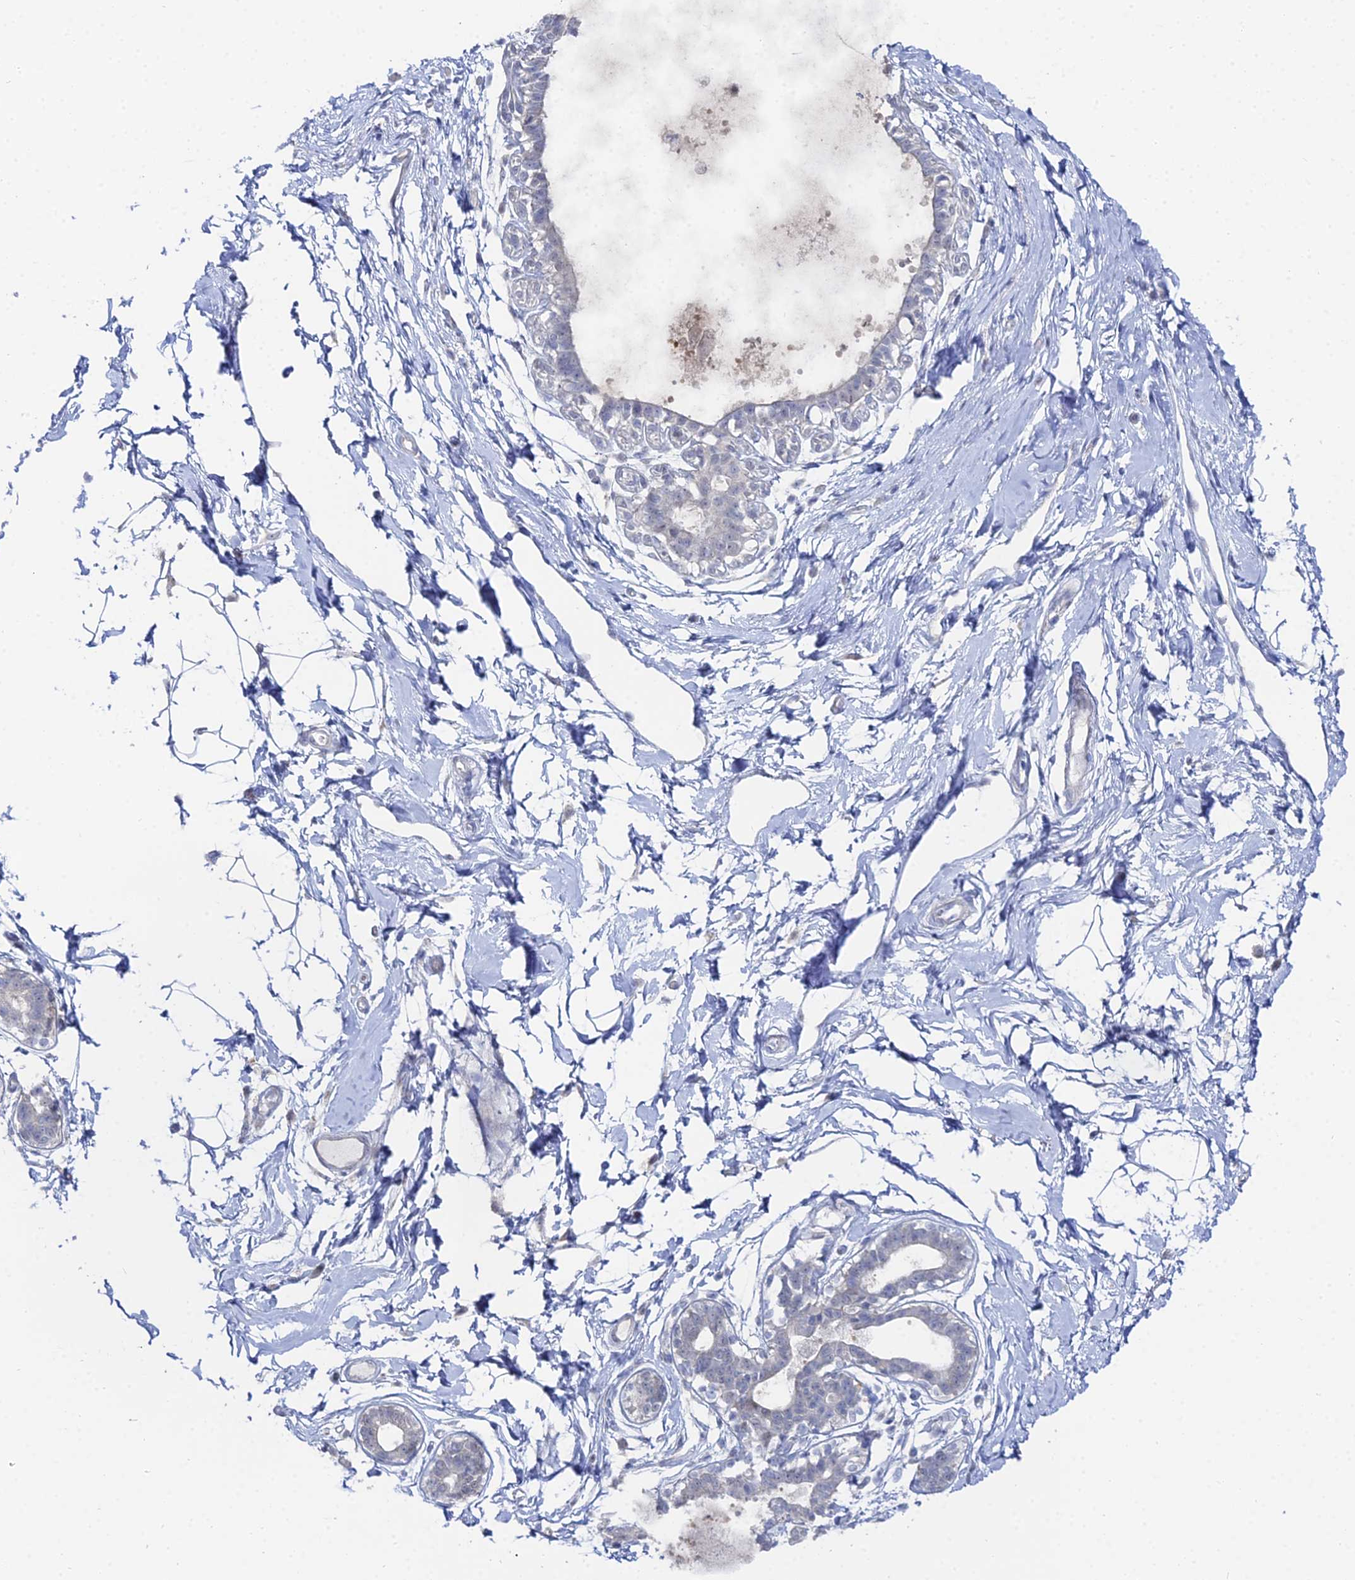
{"staining": {"intensity": "negative", "quantity": "none", "location": "none"}, "tissue": "breast", "cell_type": "Adipocytes", "image_type": "normal", "snomed": [{"axis": "morphology", "description": "Normal tissue, NOS"}, {"axis": "topography", "description": "Breast"}], "caption": "Immunohistochemical staining of unremarkable breast shows no significant positivity in adipocytes.", "gene": "THAP4", "patient": {"sex": "female", "age": 45}}